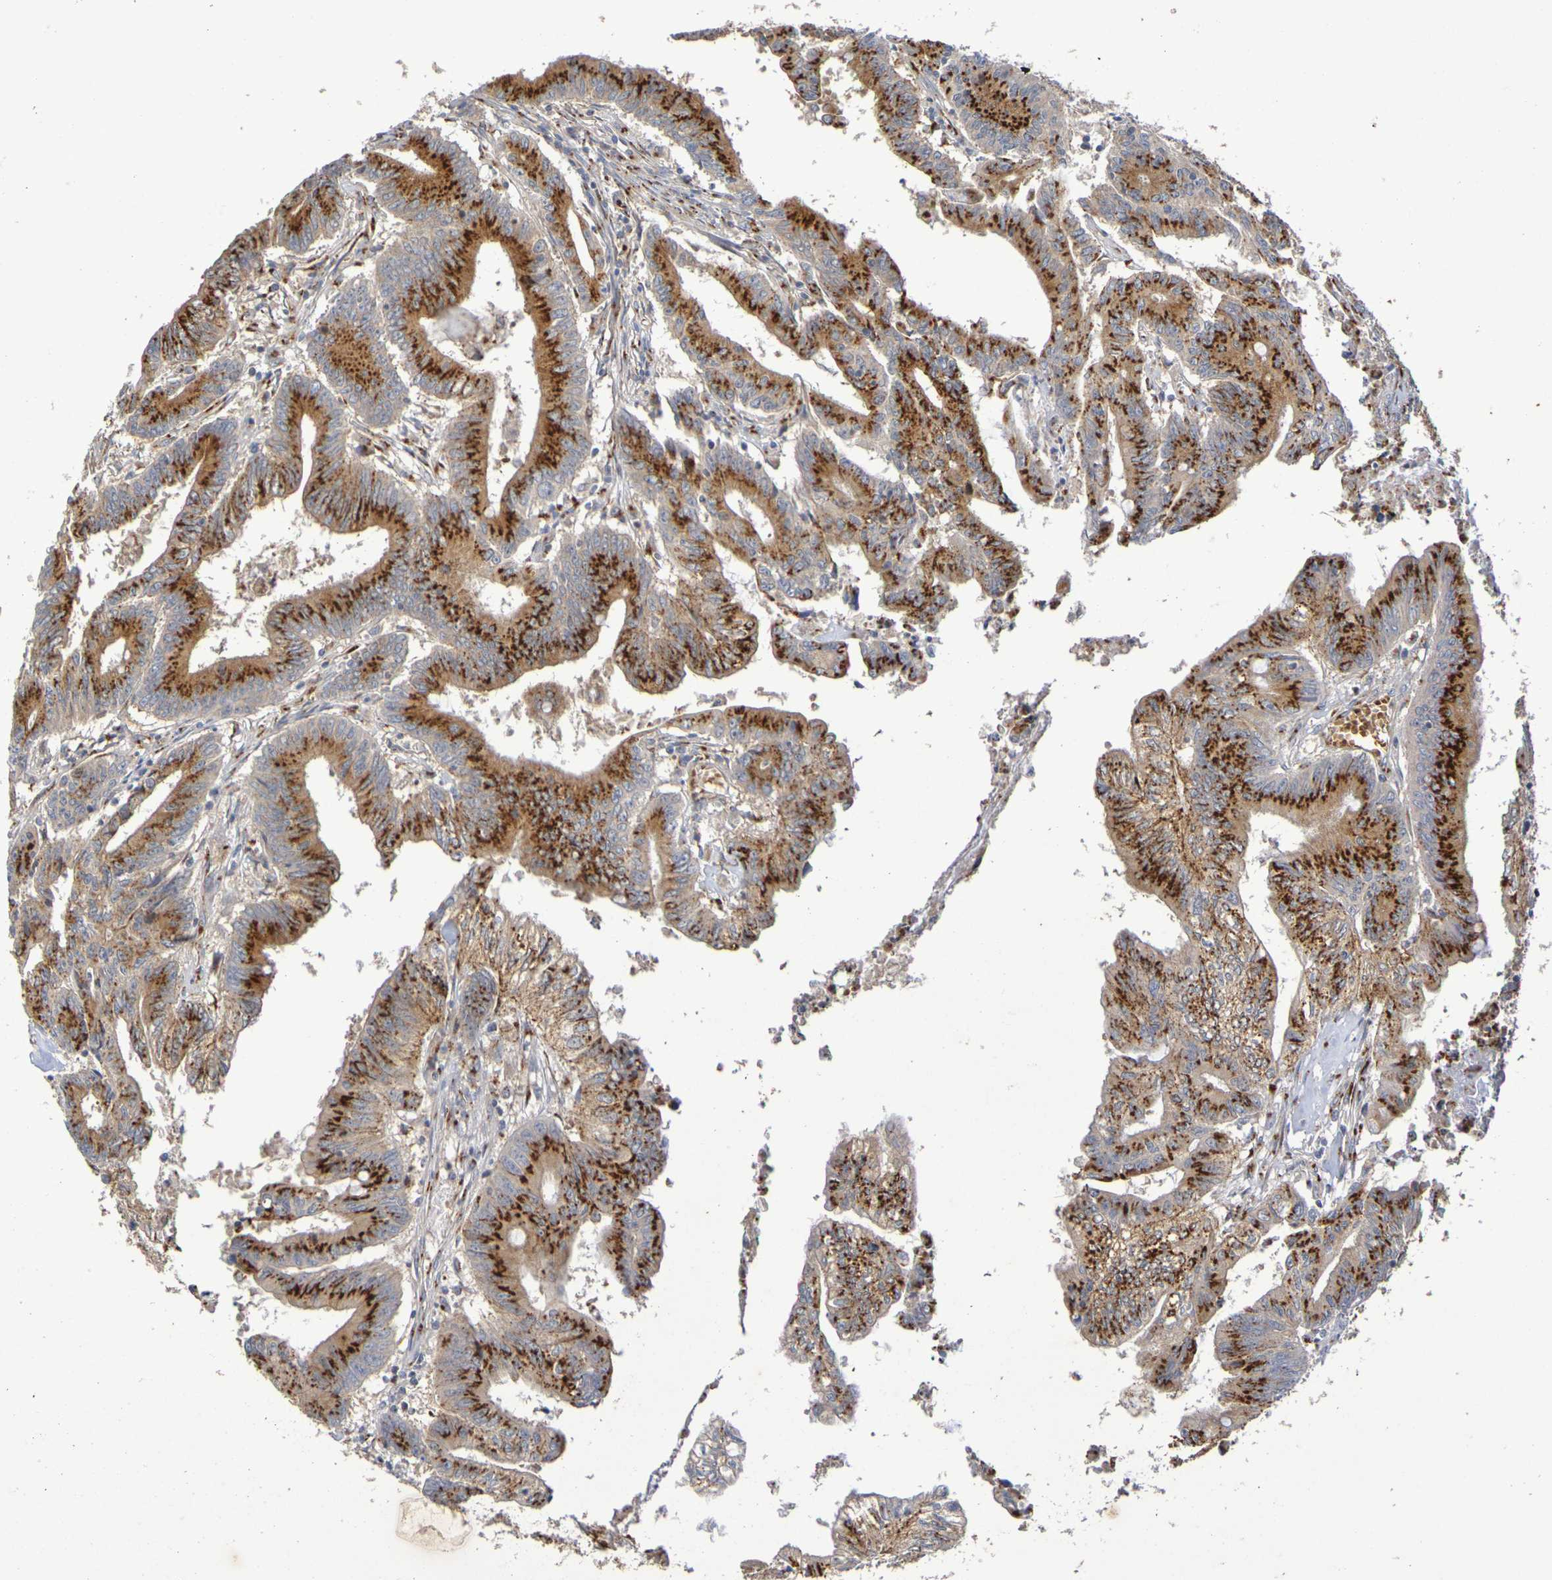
{"staining": {"intensity": "strong", "quantity": ">75%", "location": "cytoplasmic/membranous"}, "tissue": "colorectal cancer", "cell_type": "Tumor cells", "image_type": "cancer", "snomed": [{"axis": "morphology", "description": "Adenocarcinoma, NOS"}, {"axis": "topography", "description": "Colon"}], "caption": "The histopathology image demonstrates staining of colorectal cancer (adenocarcinoma), revealing strong cytoplasmic/membranous protein expression (brown color) within tumor cells. (DAB (3,3'-diaminobenzidine) IHC with brightfield microscopy, high magnification).", "gene": "DCP2", "patient": {"sex": "male", "age": 45}}